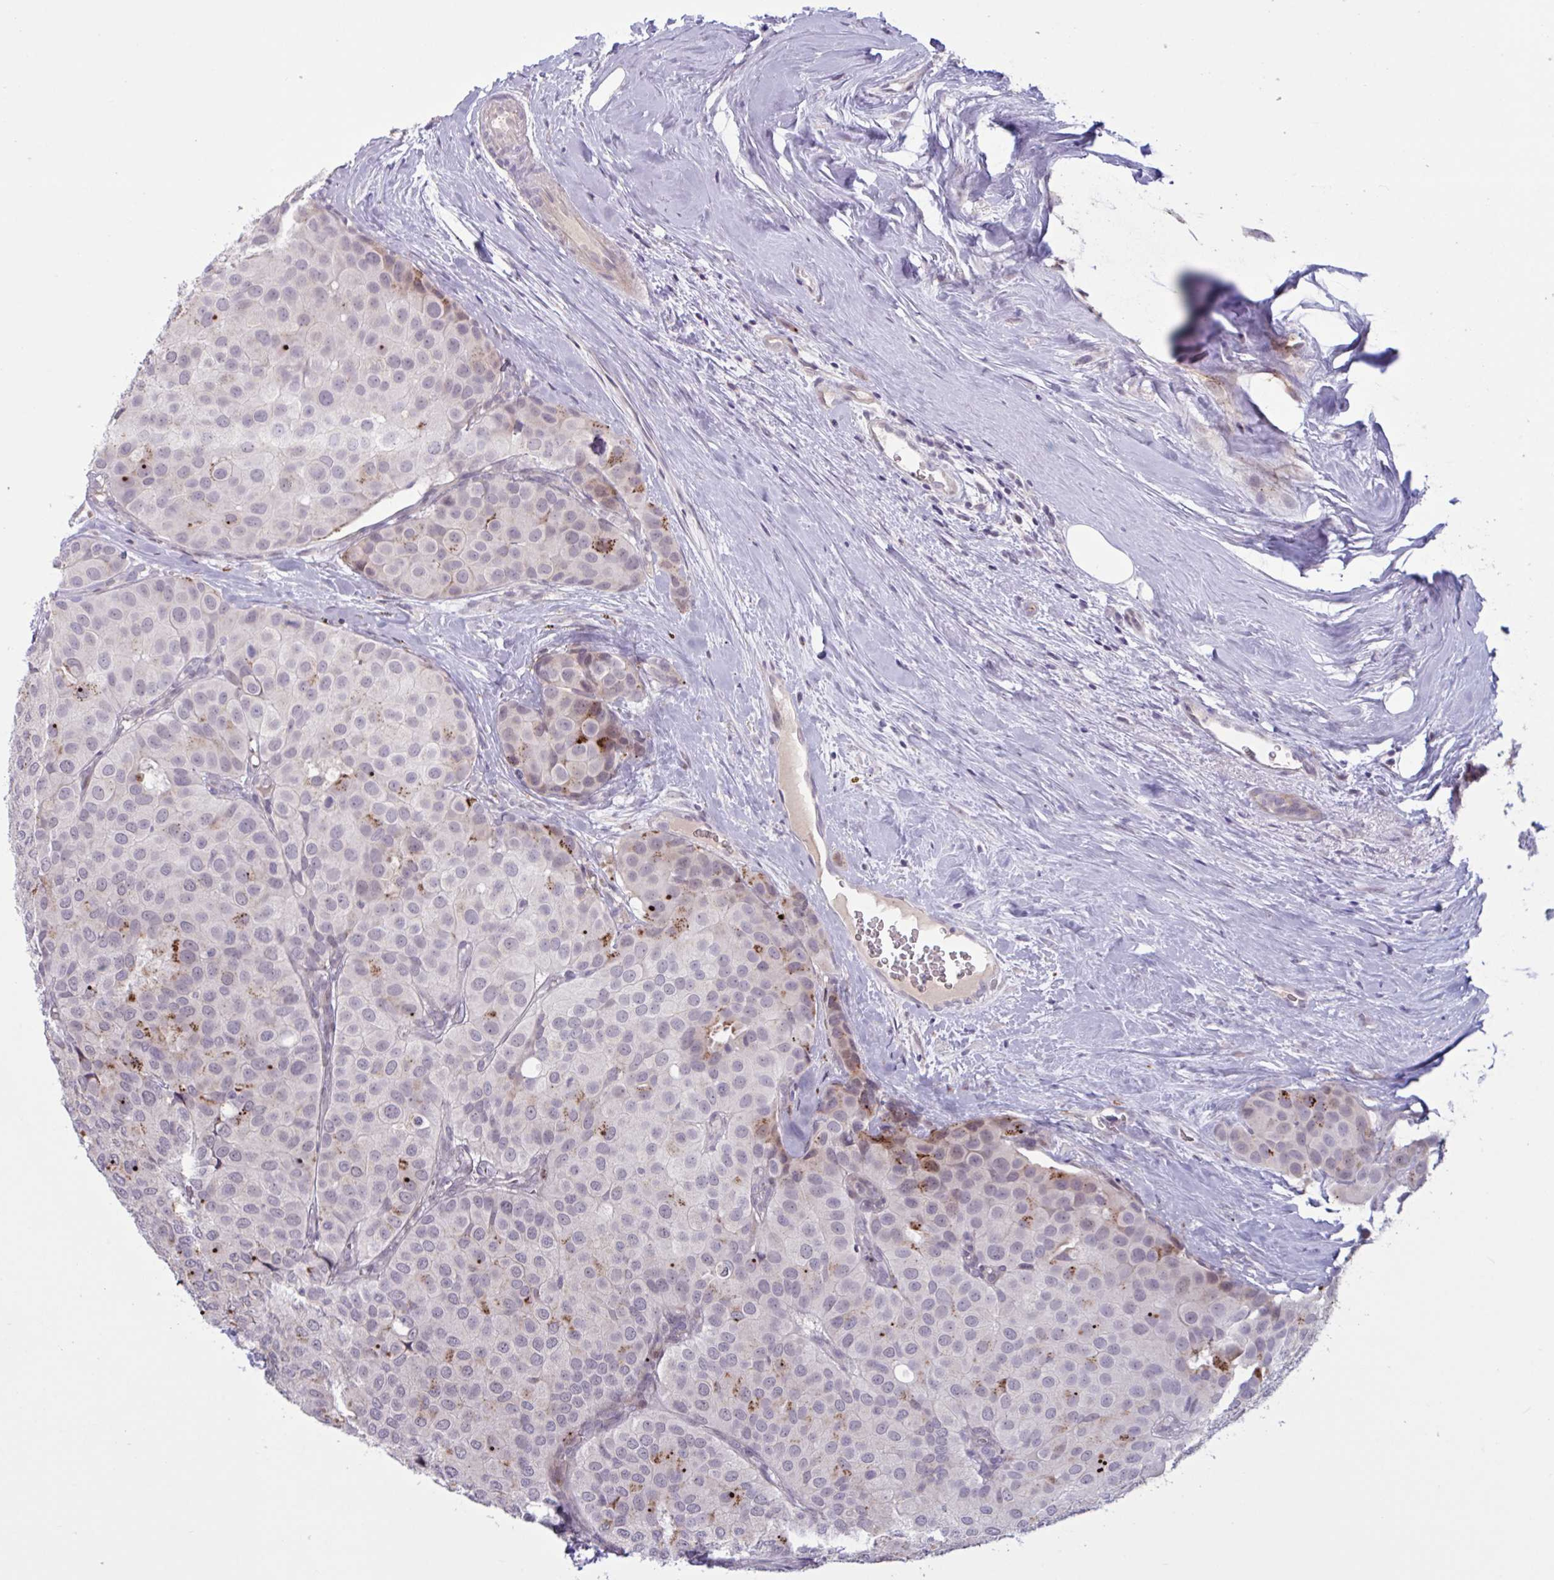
{"staining": {"intensity": "moderate", "quantity": "<25%", "location": "cytoplasmic/membranous"}, "tissue": "breast cancer", "cell_type": "Tumor cells", "image_type": "cancer", "snomed": [{"axis": "morphology", "description": "Duct carcinoma"}, {"axis": "topography", "description": "Breast"}], "caption": "A brown stain highlights moderate cytoplasmic/membranous staining of a protein in human breast infiltrating ductal carcinoma tumor cells.", "gene": "RFPL4B", "patient": {"sex": "female", "age": 70}}